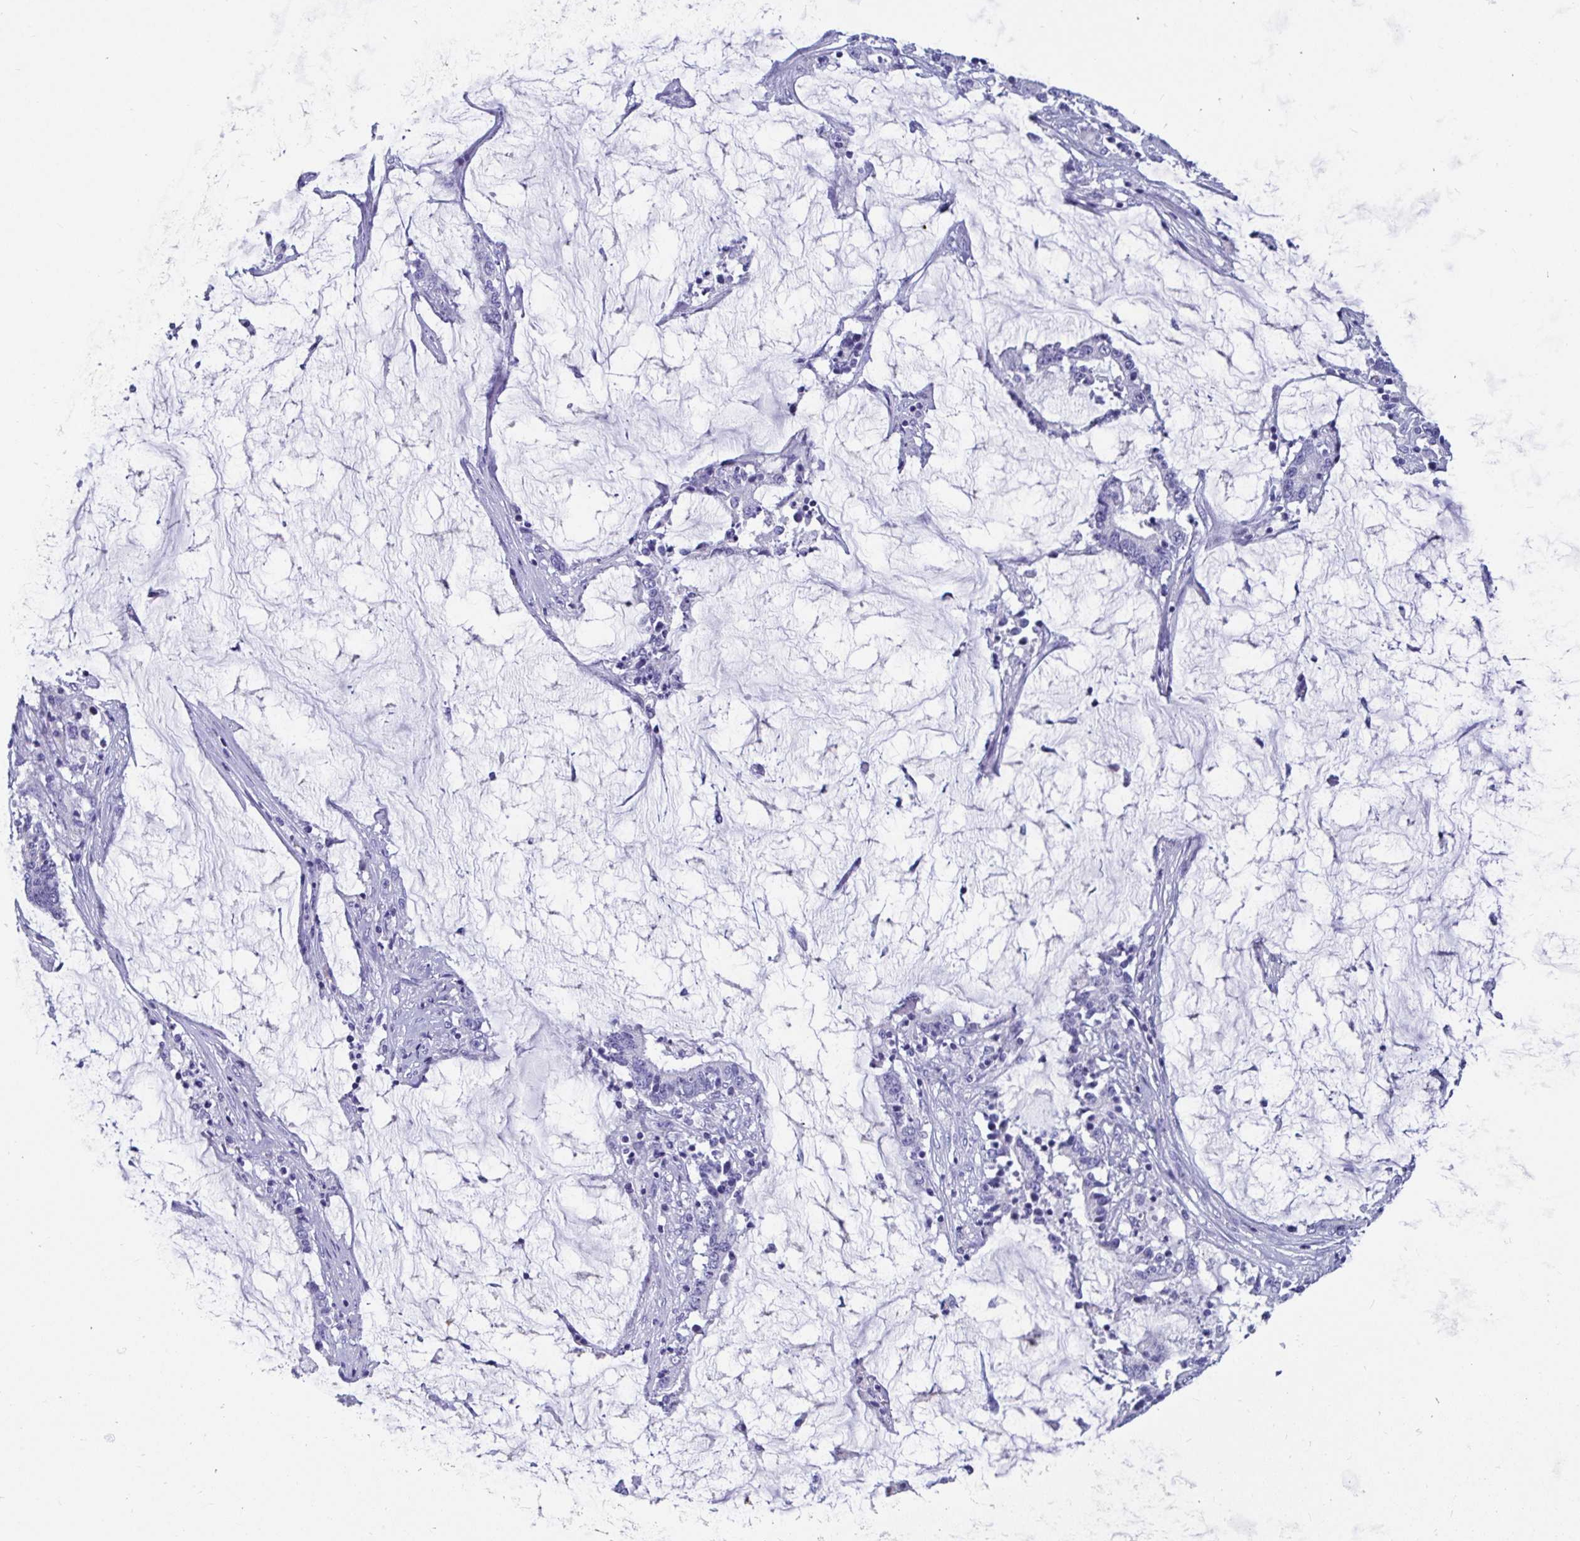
{"staining": {"intensity": "negative", "quantity": "none", "location": "none"}, "tissue": "stomach cancer", "cell_type": "Tumor cells", "image_type": "cancer", "snomed": [{"axis": "morphology", "description": "Adenocarcinoma, NOS"}, {"axis": "topography", "description": "Stomach, upper"}], "caption": "Stomach cancer was stained to show a protein in brown. There is no significant positivity in tumor cells.", "gene": "ZPBP2", "patient": {"sex": "male", "age": 68}}